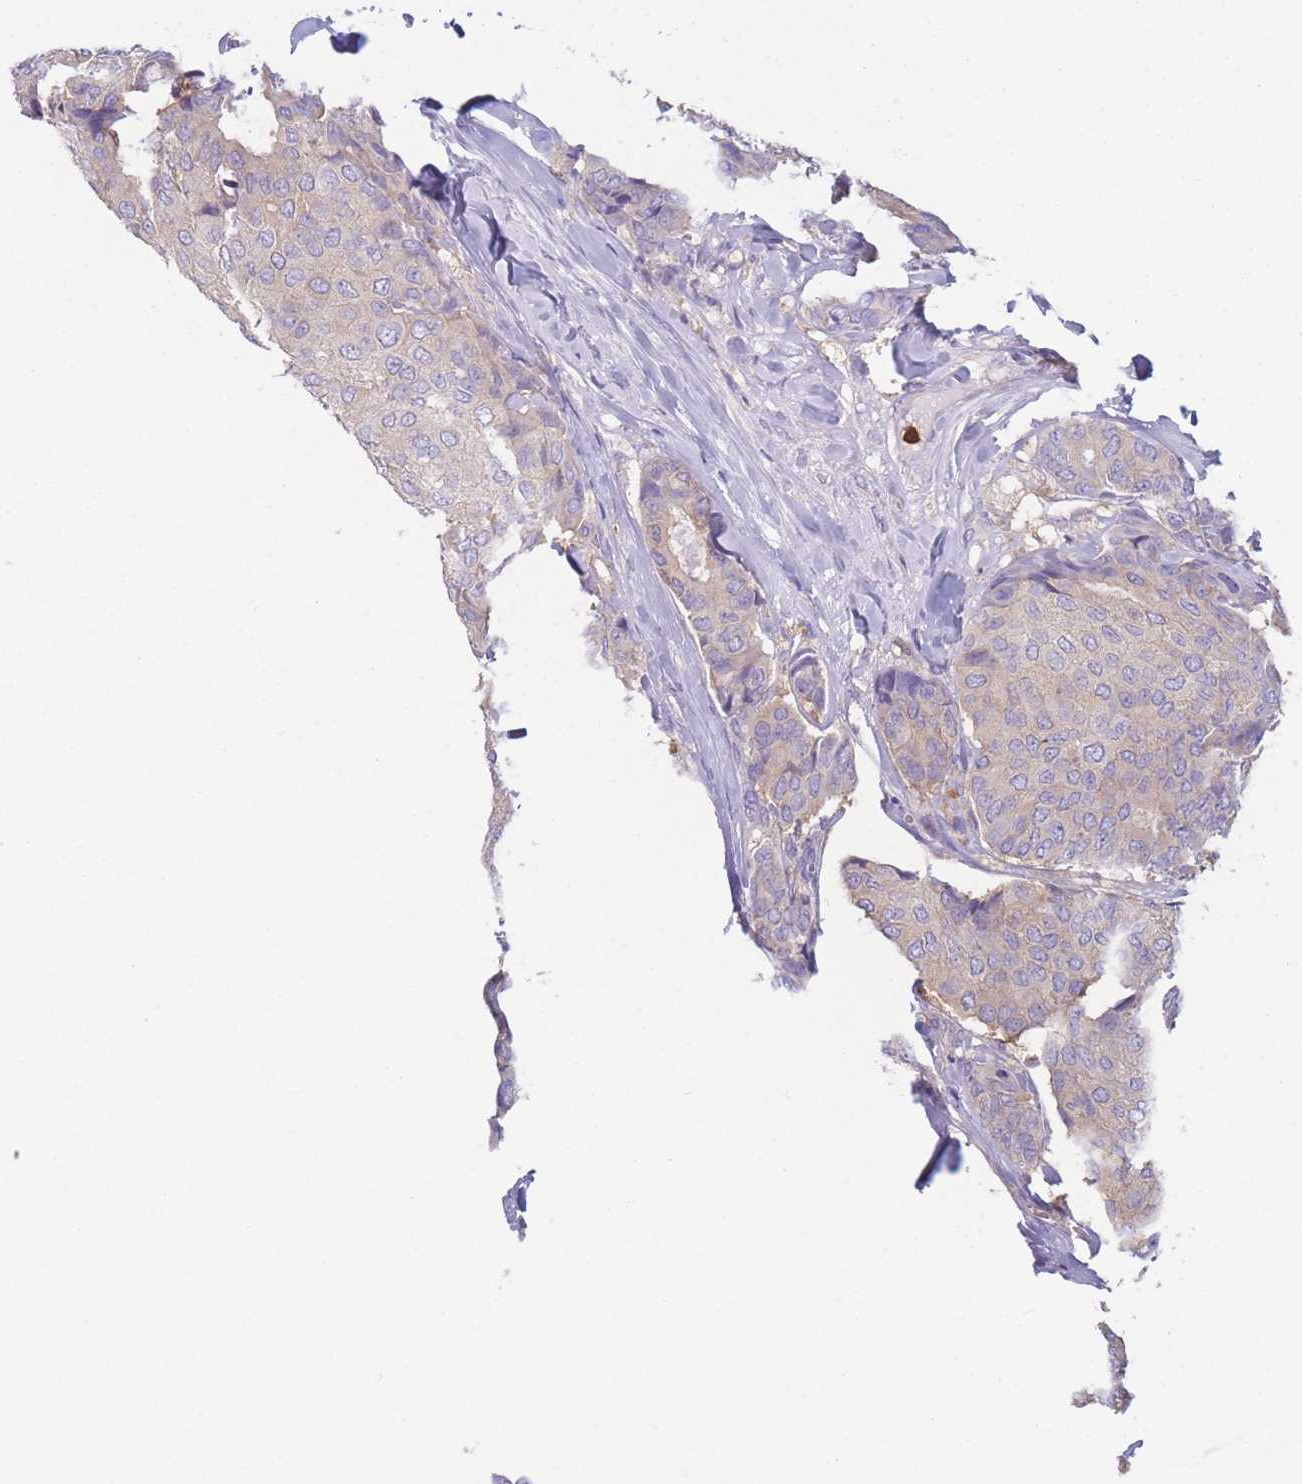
{"staining": {"intensity": "negative", "quantity": "none", "location": "none"}, "tissue": "breast cancer", "cell_type": "Tumor cells", "image_type": "cancer", "snomed": [{"axis": "morphology", "description": "Duct carcinoma"}, {"axis": "topography", "description": "Breast"}], "caption": "An image of human breast cancer is negative for staining in tumor cells.", "gene": "ST3GAL4", "patient": {"sex": "female", "age": 75}}